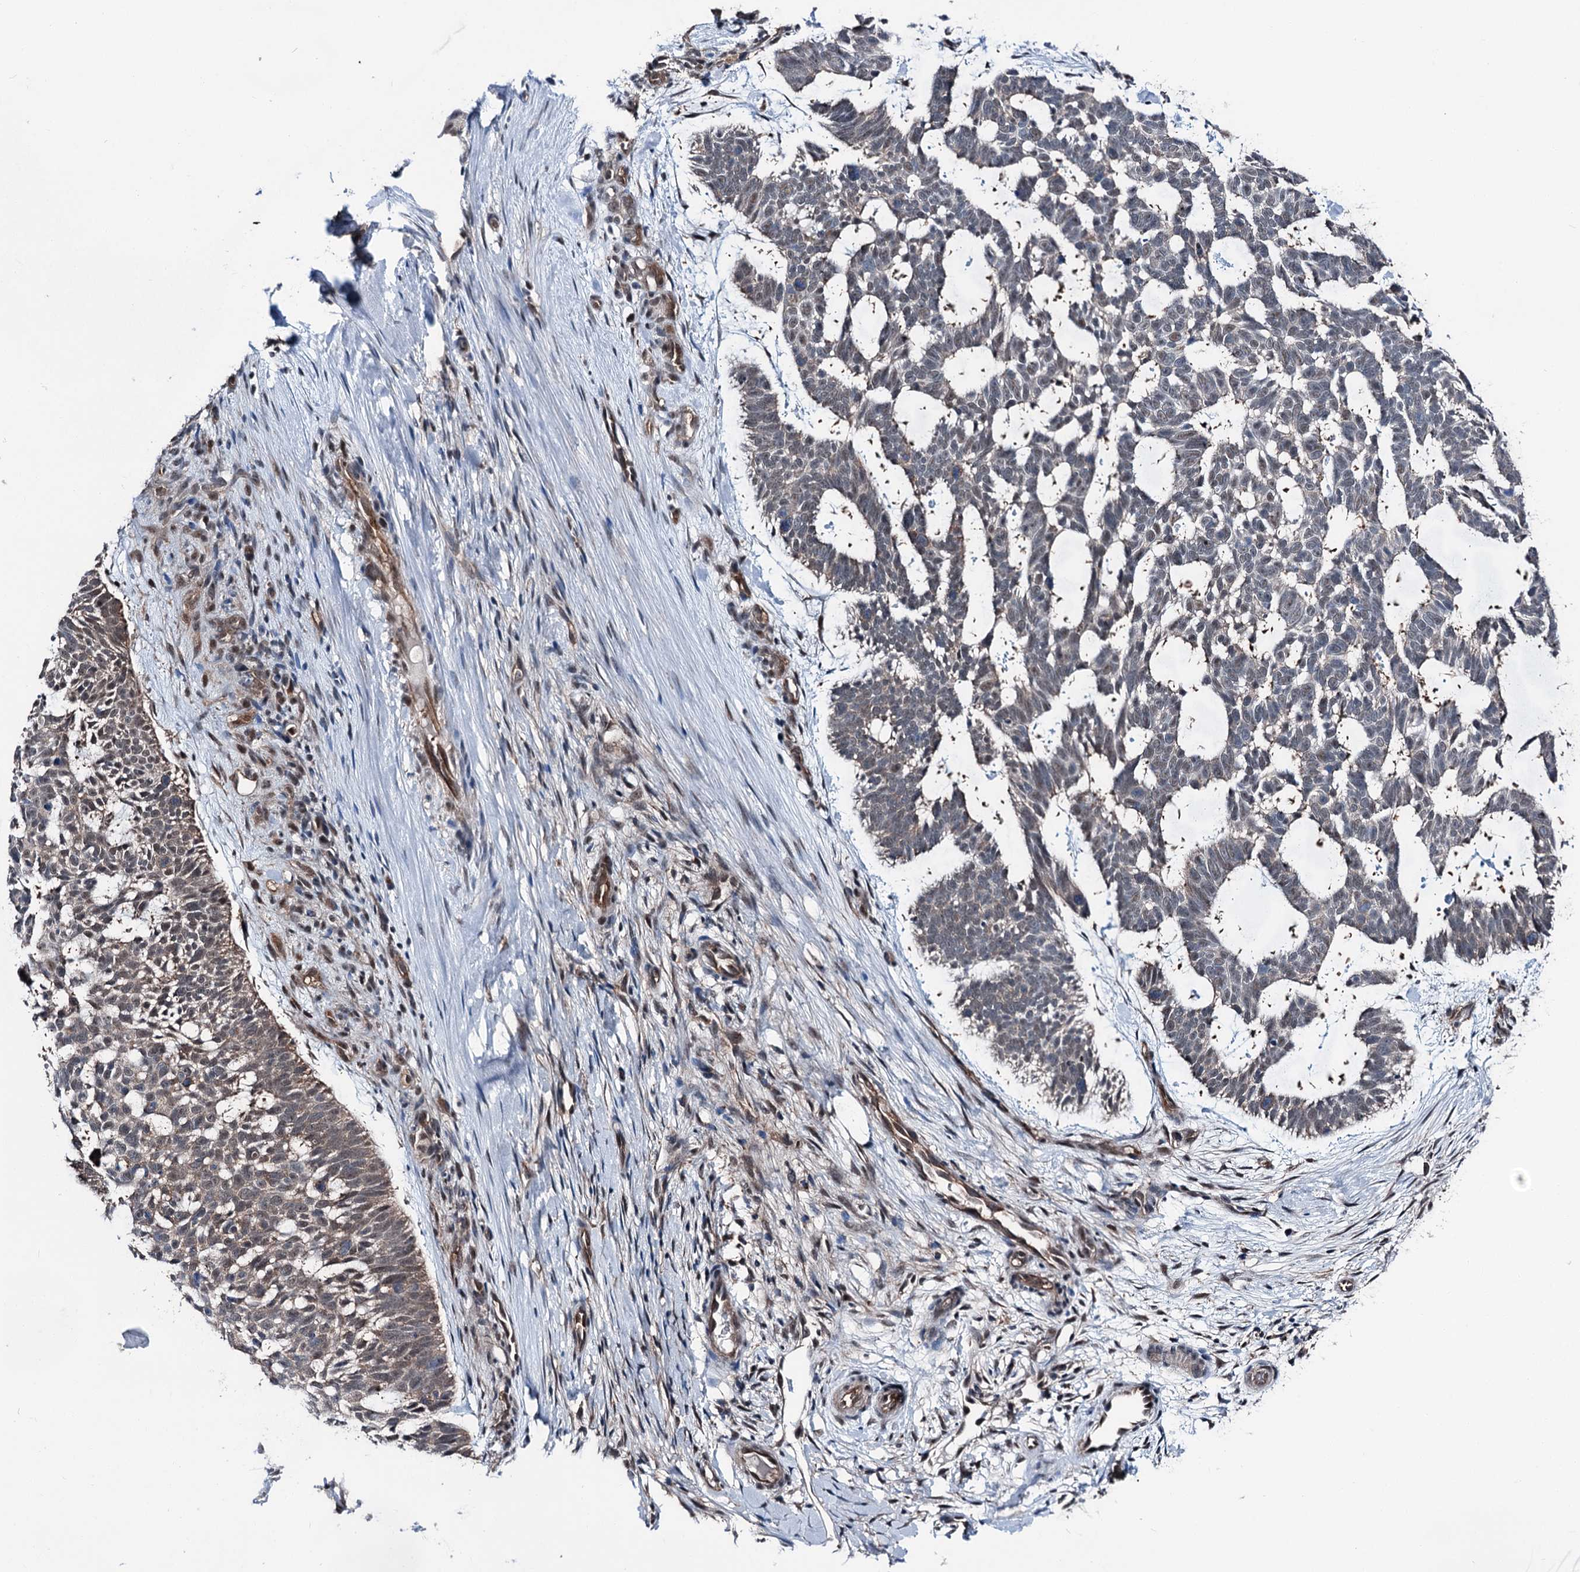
{"staining": {"intensity": "weak", "quantity": "<25%", "location": "nuclear"}, "tissue": "skin cancer", "cell_type": "Tumor cells", "image_type": "cancer", "snomed": [{"axis": "morphology", "description": "Basal cell carcinoma"}, {"axis": "topography", "description": "Skin"}], "caption": "Histopathology image shows no protein expression in tumor cells of skin basal cell carcinoma tissue.", "gene": "PSMD13", "patient": {"sex": "male", "age": 88}}